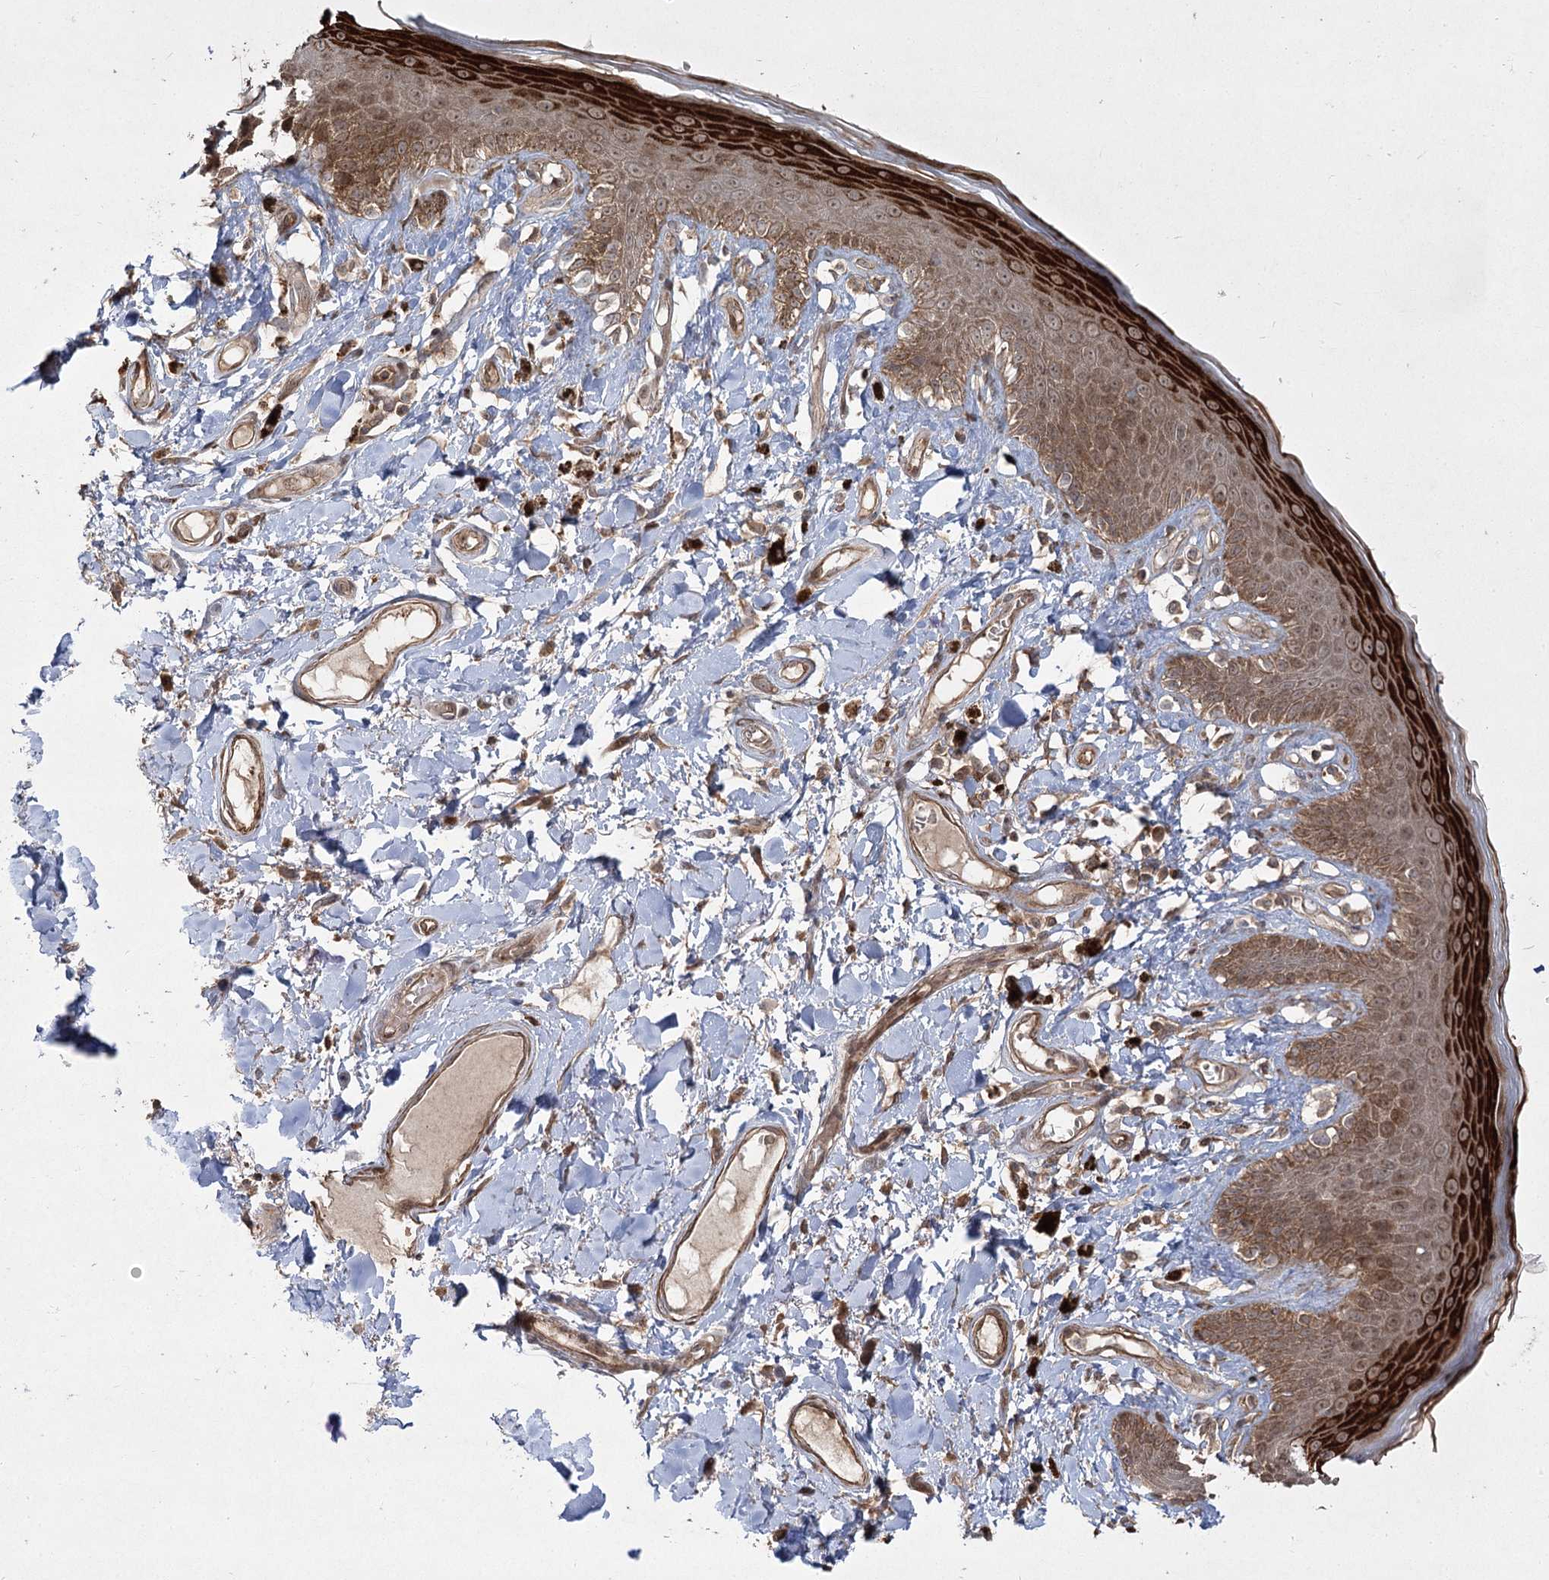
{"staining": {"intensity": "strong", "quantity": ">75%", "location": "cytoplasmic/membranous"}, "tissue": "skin", "cell_type": "Epidermal cells", "image_type": "normal", "snomed": [{"axis": "morphology", "description": "Normal tissue, NOS"}, {"axis": "topography", "description": "Anal"}], "caption": "IHC of unremarkable skin reveals high levels of strong cytoplasmic/membranous staining in about >75% of epidermal cells.", "gene": "CPLANE1", "patient": {"sex": "female", "age": 78}}